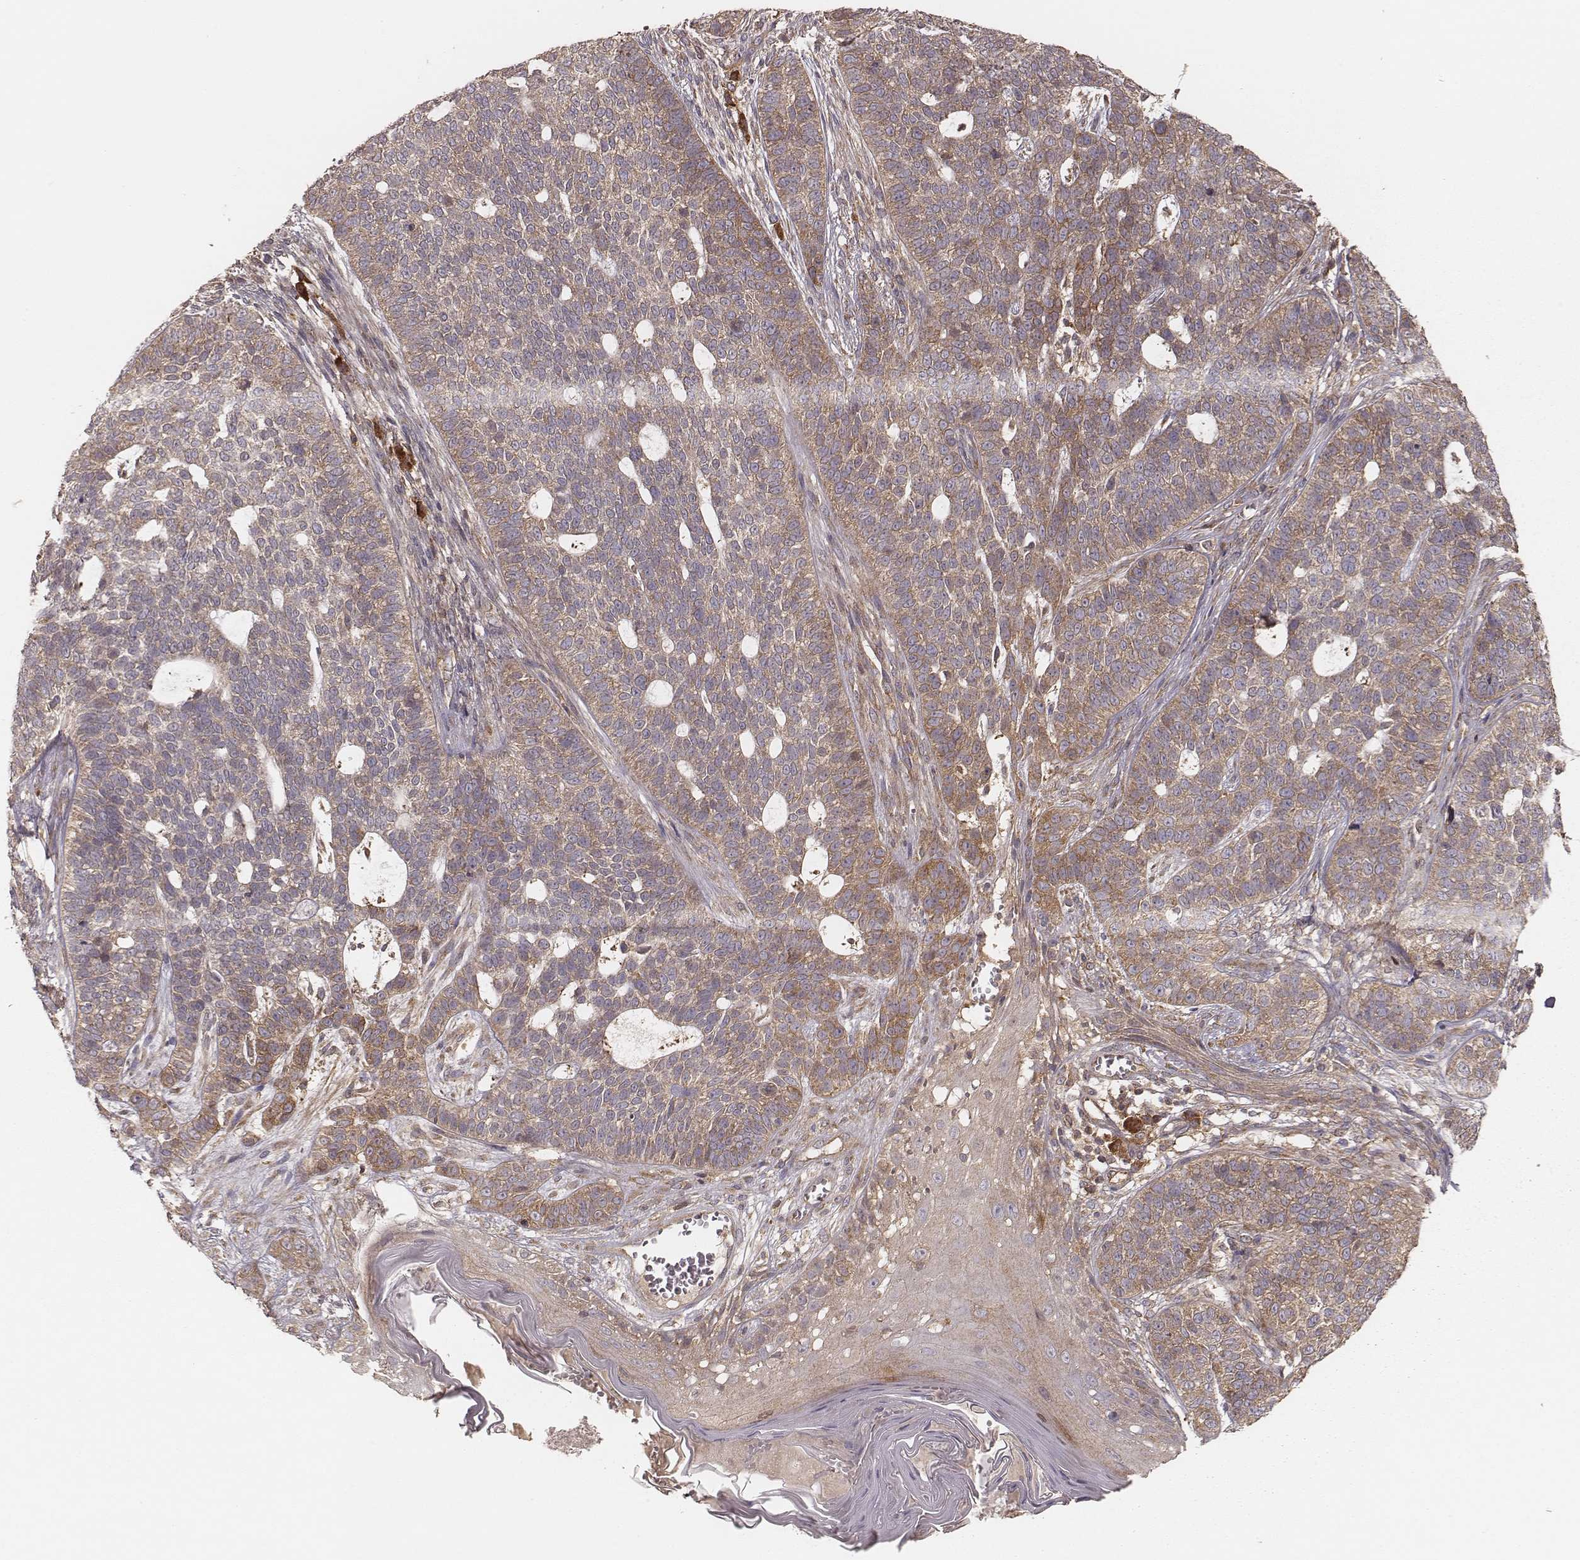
{"staining": {"intensity": "weak", "quantity": ">75%", "location": "cytoplasmic/membranous"}, "tissue": "skin cancer", "cell_type": "Tumor cells", "image_type": "cancer", "snomed": [{"axis": "morphology", "description": "Basal cell carcinoma"}, {"axis": "topography", "description": "Skin"}], "caption": "Immunohistochemical staining of human basal cell carcinoma (skin) reveals low levels of weak cytoplasmic/membranous staining in about >75% of tumor cells.", "gene": "CARS1", "patient": {"sex": "female", "age": 69}}